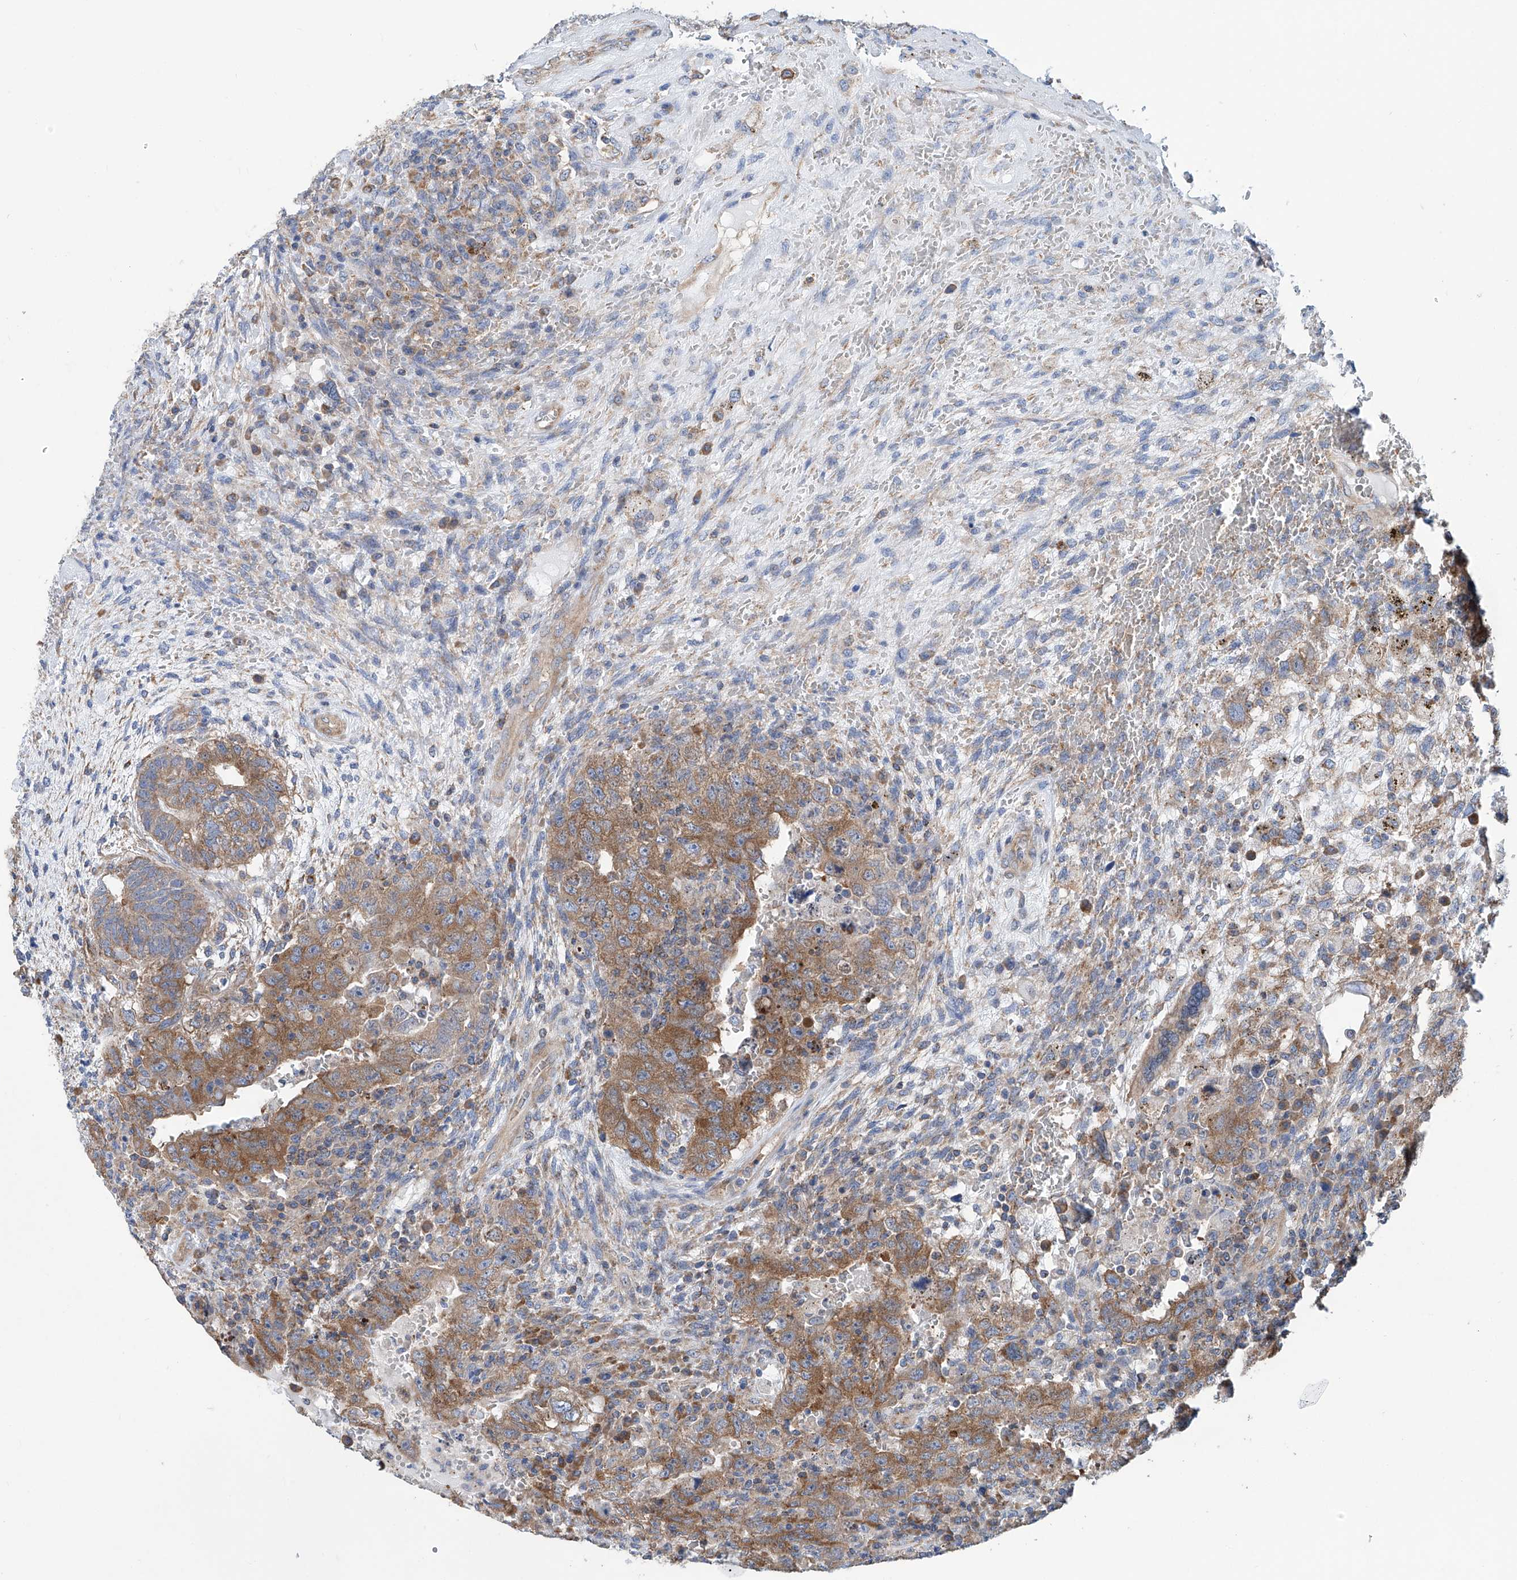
{"staining": {"intensity": "moderate", "quantity": ">75%", "location": "cytoplasmic/membranous"}, "tissue": "testis cancer", "cell_type": "Tumor cells", "image_type": "cancer", "snomed": [{"axis": "morphology", "description": "Carcinoma, Embryonal, NOS"}, {"axis": "topography", "description": "Testis"}], "caption": "Protein staining demonstrates moderate cytoplasmic/membranous staining in about >75% of tumor cells in testis cancer.", "gene": "SENP2", "patient": {"sex": "male", "age": 26}}